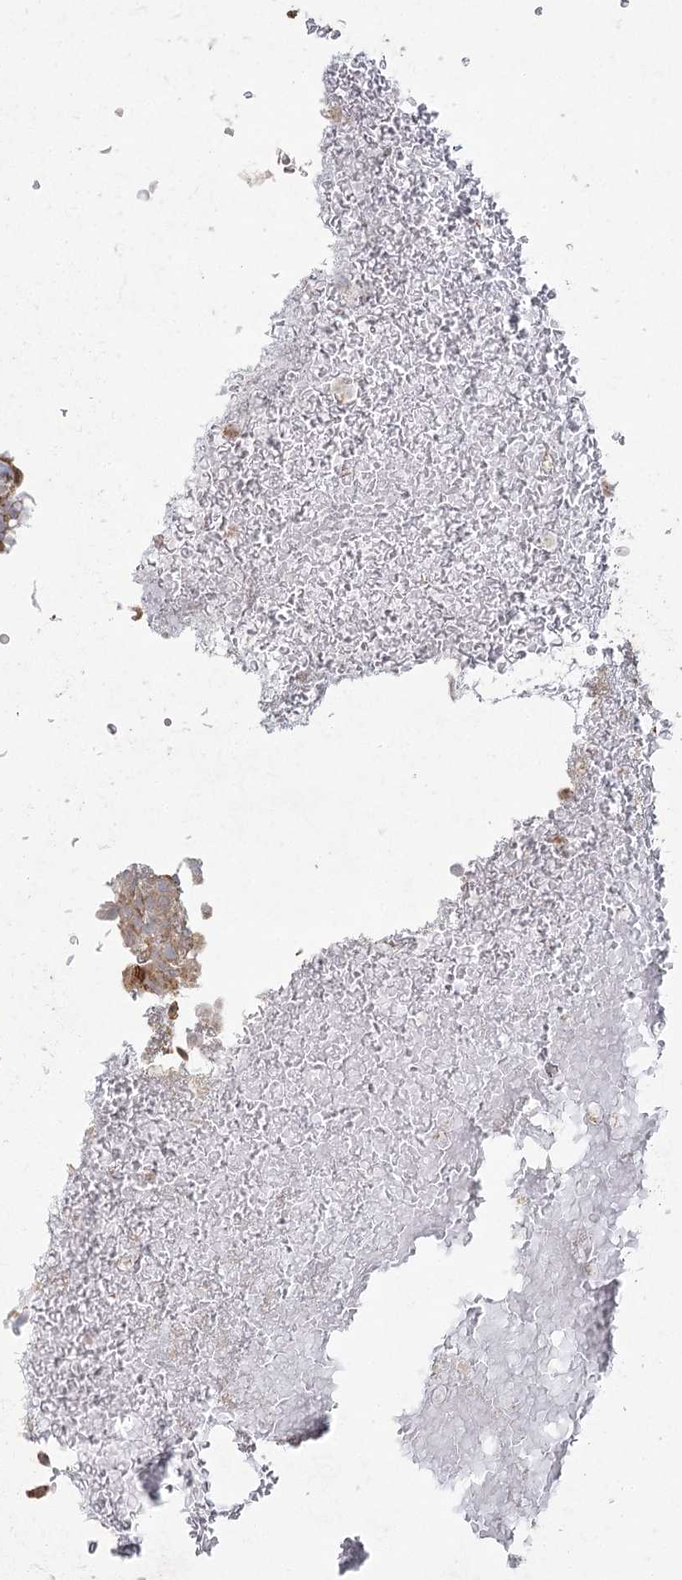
{"staining": {"intensity": "moderate", "quantity": ">75%", "location": "cytoplasmic/membranous,nuclear"}, "tissue": "urothelial cancer", "cell_type": "Tumor cells", "image_type": "cancer", "snomed": [{"axis": "morphology", "description": "Urothelial carcinoma, Low grade"}, {"axis": "topography", "description": "Urinary bladder"}], "caption": "Moderate cytoplasmic/membranous and nuclear protein positivity is appreciated in approximately >75% of tumor cells in urothelial cancer.", "gene": "LACTB", "patient": {"sex": "male", "age": 78}}